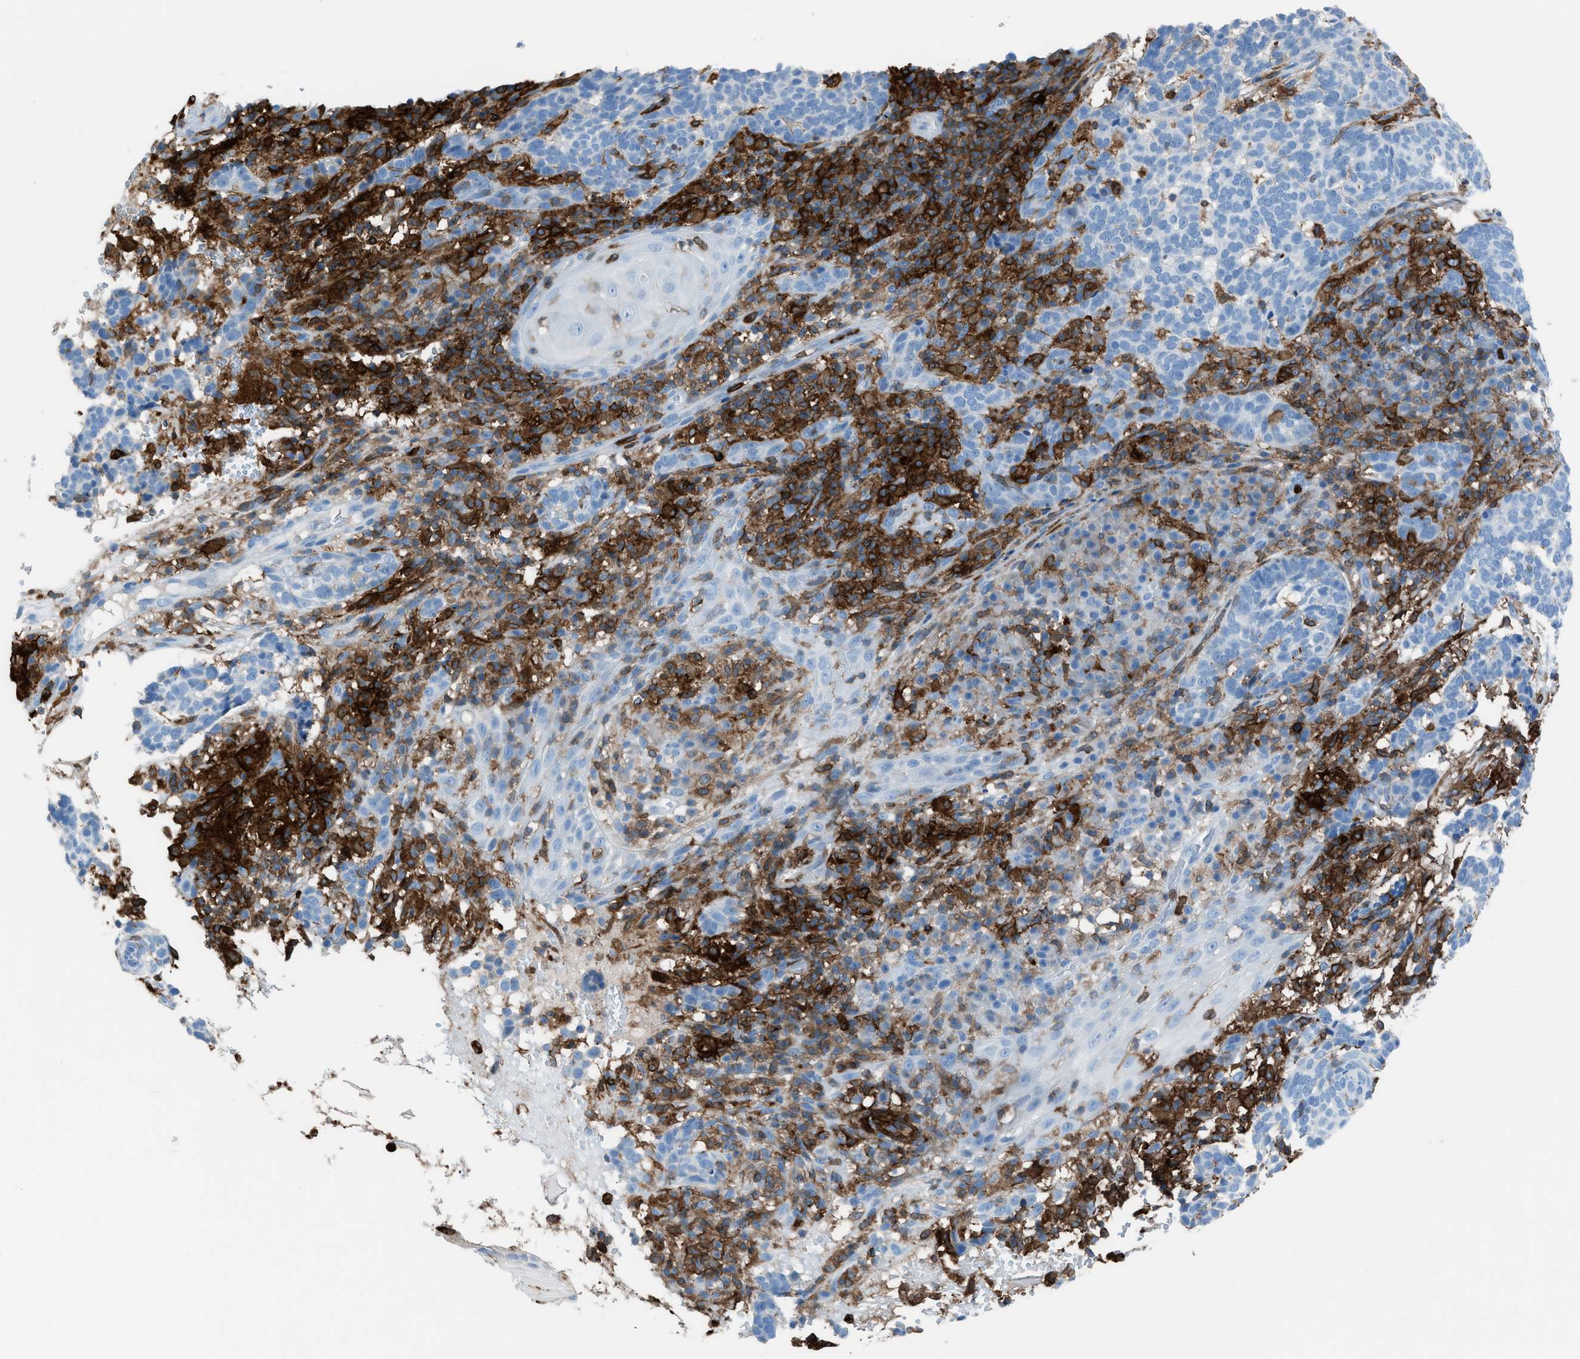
{"staining": {"intensity": "negative", "quantity": "none", "location": "none"}, "tissue": "skin cancer", "cell_type": "Tumor cells", "image_type": "cancer", "snomed": [{"axis": "morphology", "description": "Basal cell carcinoma"}, {"axis": "topography", "description": "Skin"}], "caption": "DAB (3,3'-diaminobenzidine) immunohistochemical staining of human skin cancer (basal cell carcinoma) shows no significant staining in tumor cells.", "gene": "ITGB2", "patient": {"sex": "male", "age": 85}}